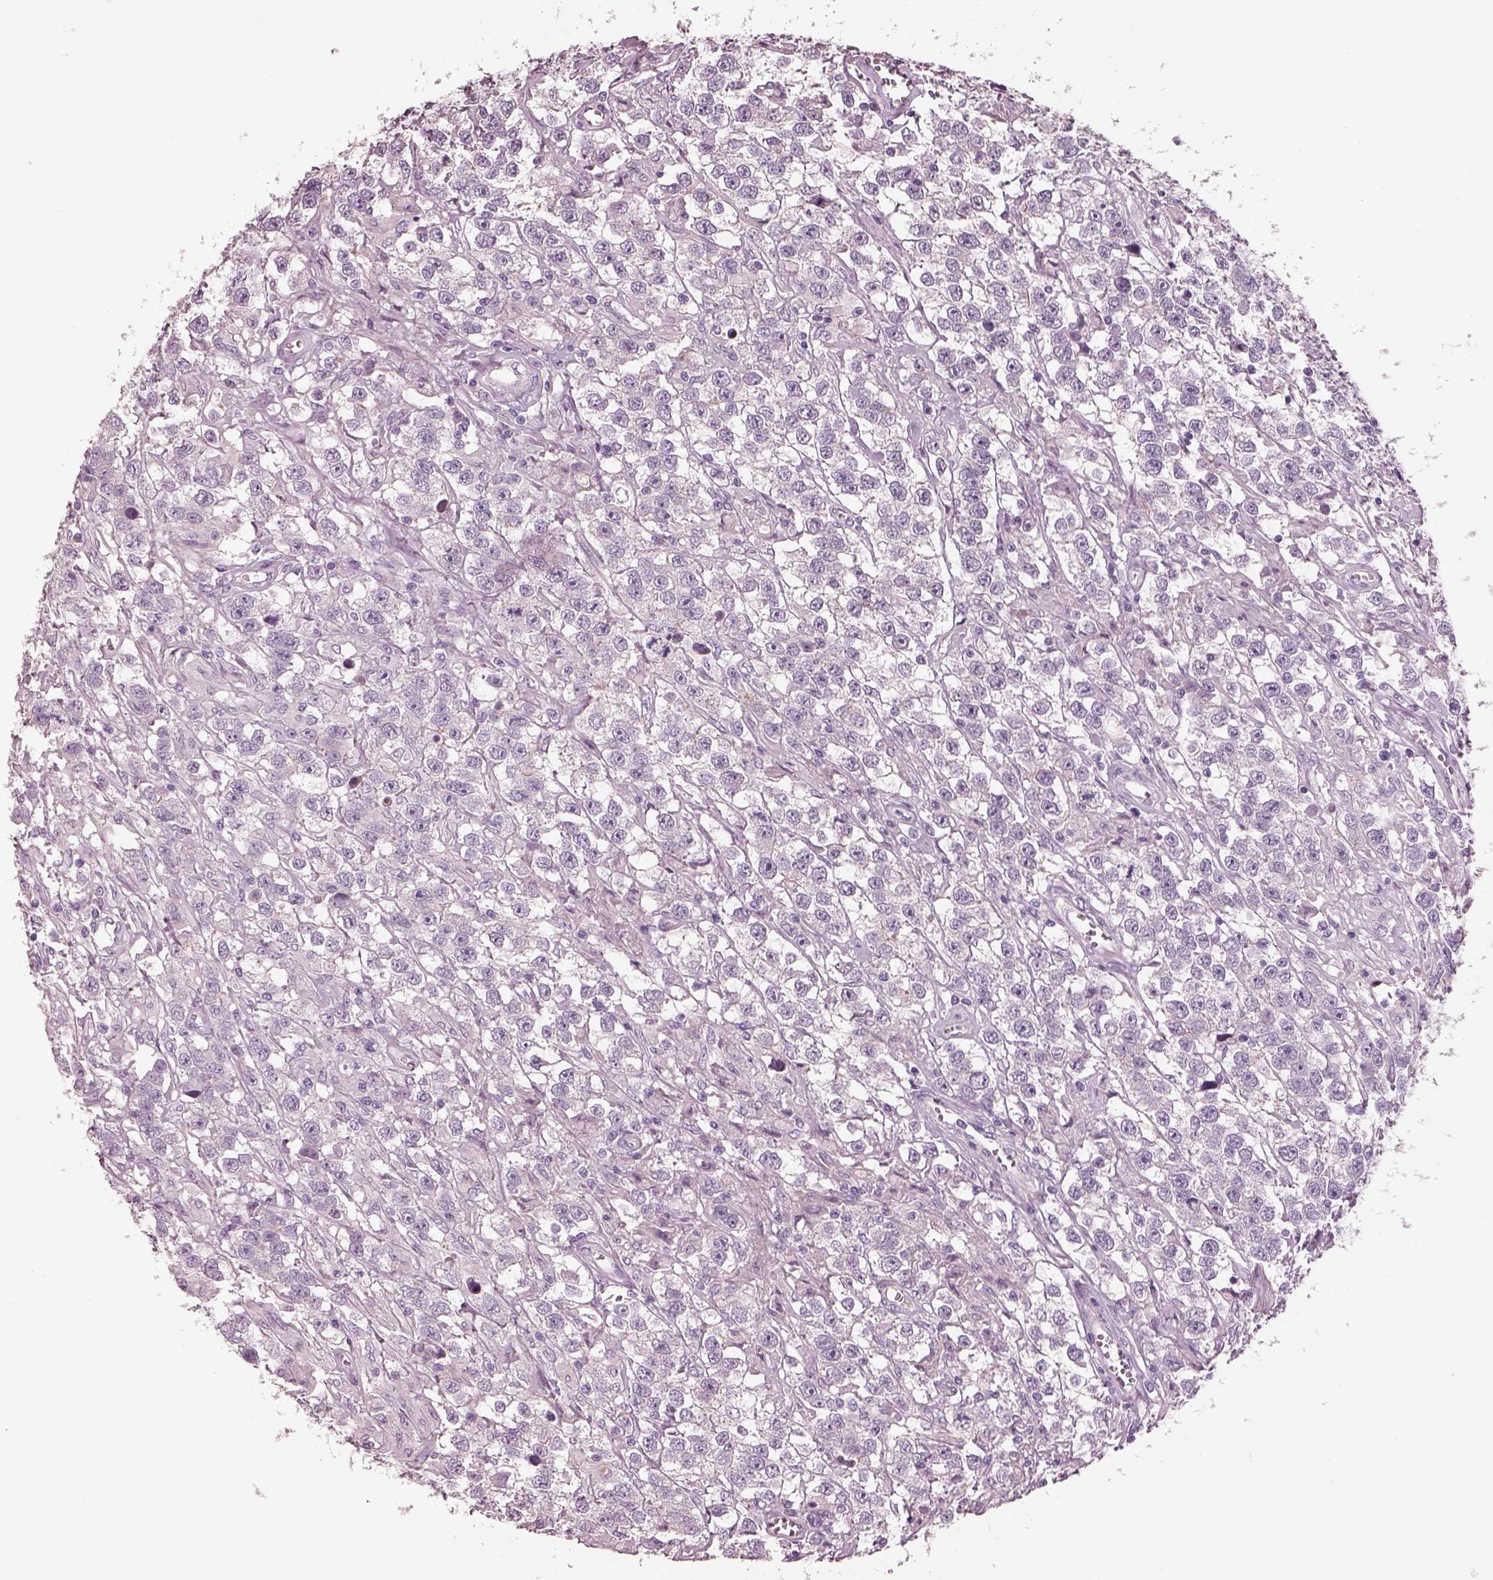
{"staining": {"intensity": "negative", "quantity": "none", "location": "none"}, "tissue": "testis cancer", "cell_type": "Tumor cells", "image_type": "cancer", "snomed": [{"axis": "morphology", "description": "Seminoma, NOS"}, {"axis": "topography", "description": "Testis"}], "caption": "The photomicrograph demonstrates no significant expression in tumor cells of seminoma (testis).", "gene": "IGLL1", "patient": {"sex": "male", "age": 43}}